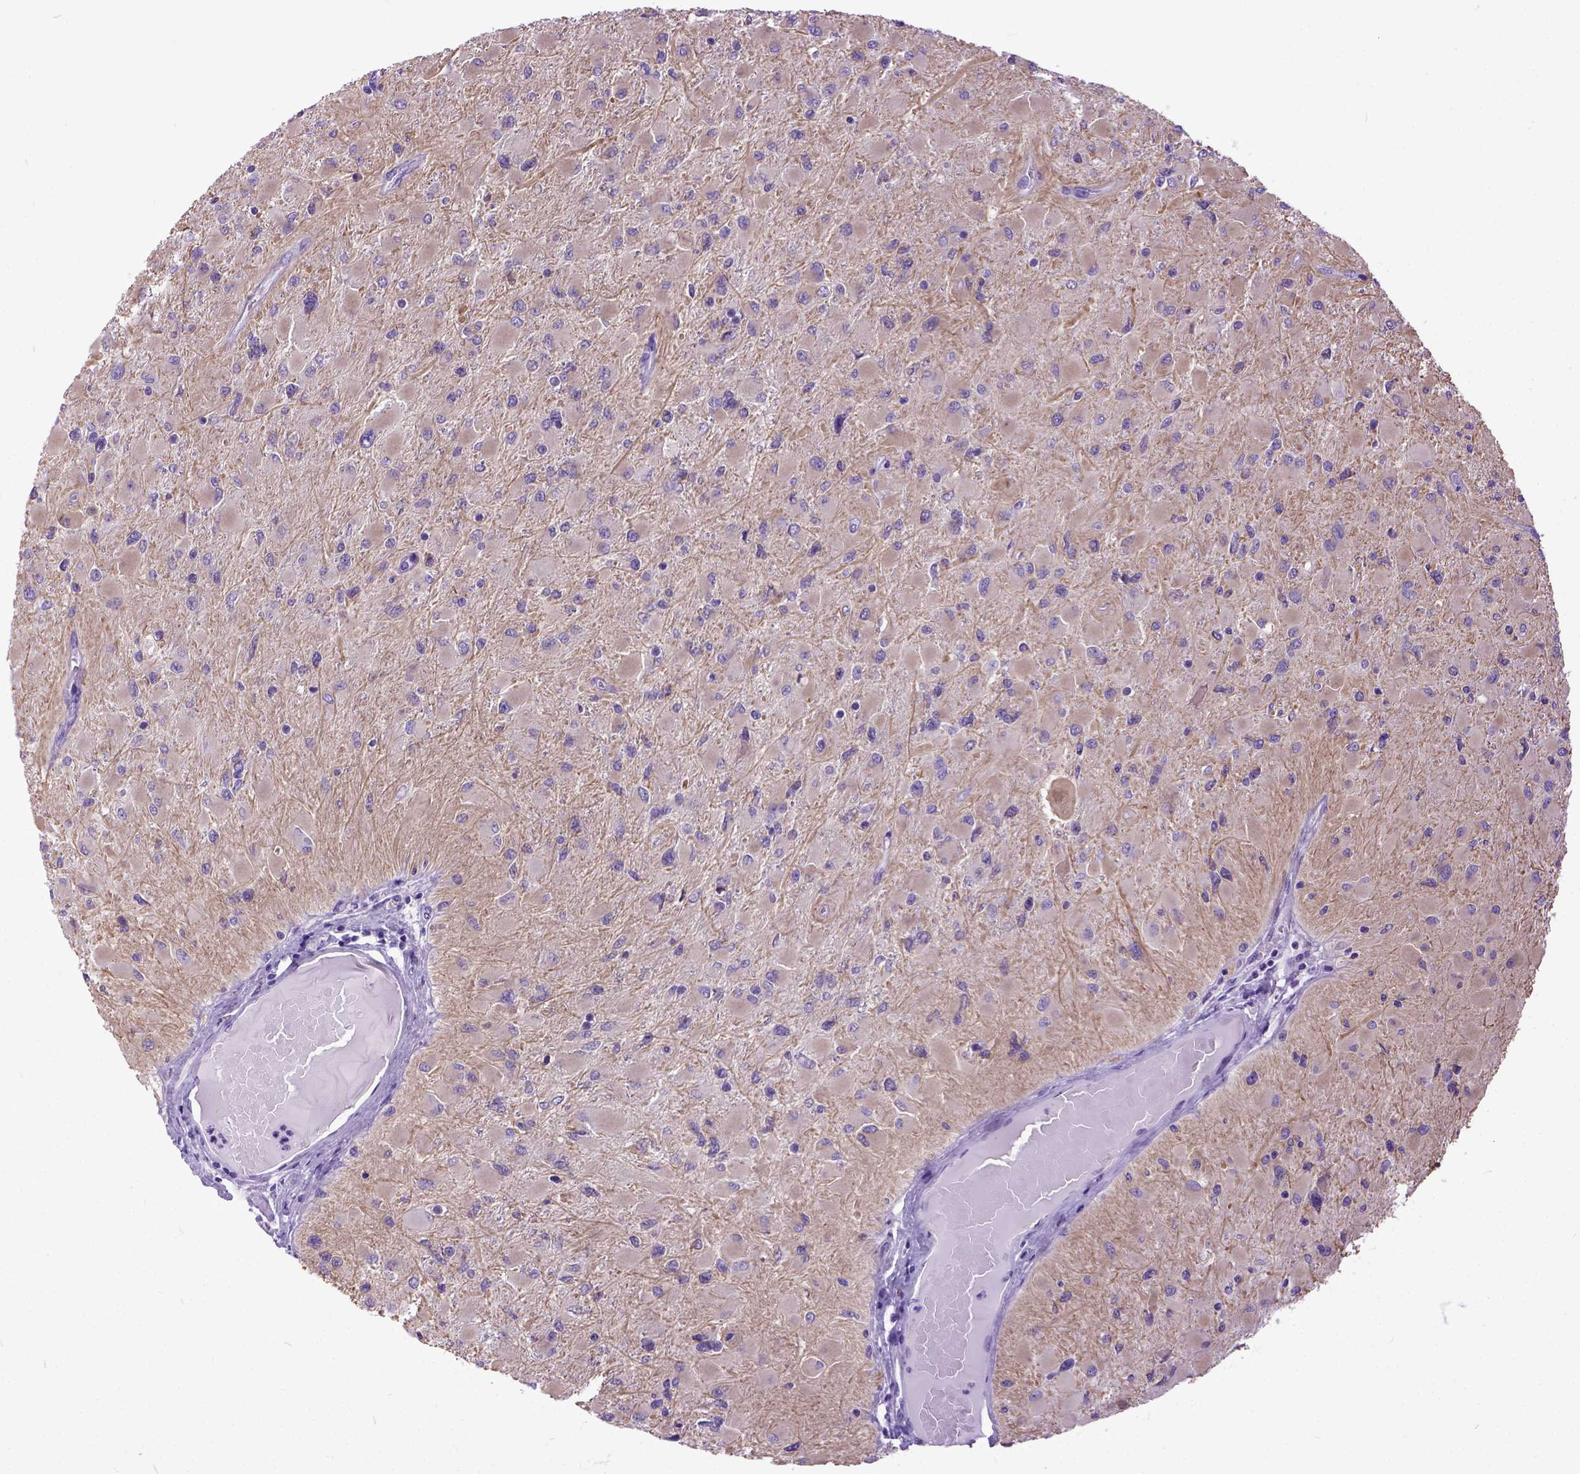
{"staining": {"intensity": "weak", "quantity": "25%-75%", "location": "cytoplasmic/membranous"}, "tissue": "glioma", "cell_type": "Tumor cells", "image_type": "cancer", "snomed": [{"axis": "morphology", "description": "Glioma, malignant, High grade"}, {"axis": "topography", "description": "Cerebral cortex"}], "caption": "Immunohistochemical staining of malignant glioma (high-grade) exhibits low levels of weak cytoplasmic/membranous protein expression in about 25%-75% of tumor cells.", "gene": "NEK5", "patient": {"sex": "female", "age": 36}}